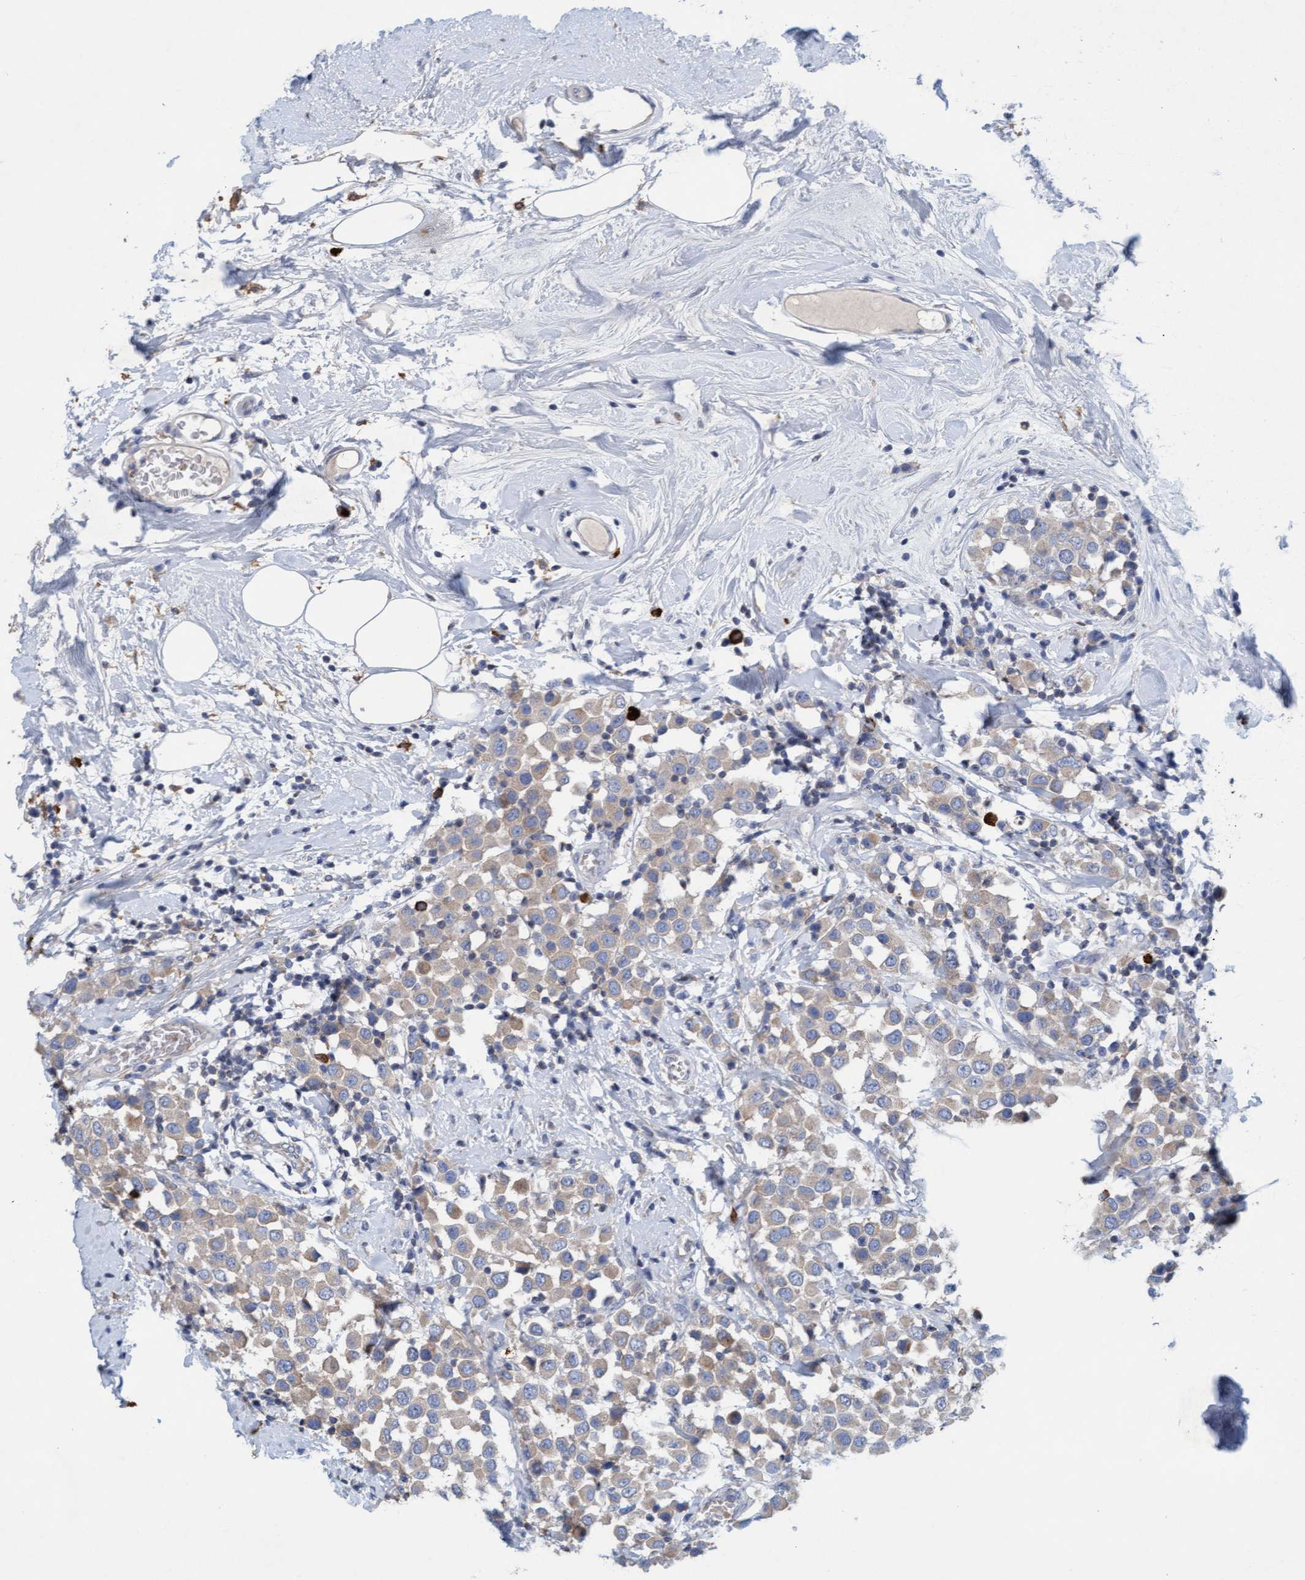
{"staining": {"intensity": "weak", "quantity": "25%-75%", "location": "cytoplasmic/membranous"}, "tissue": "breast cancer", "cell_type": "Tumor cells", "image_type": "cancer", "snomed": [{"axis": "morphology", "description": "Duct carcinoma"}, {"axis": "topography", "description": "Breast"}], "caption": "Protein analysis of intraductal carcinoma (breast) tissue displays weak cytoplasmic/membranous expression in about 25%-75% of tumor cells.", "gene": "SIGIRR", "patient": {"sex": "female", "age": 61}}